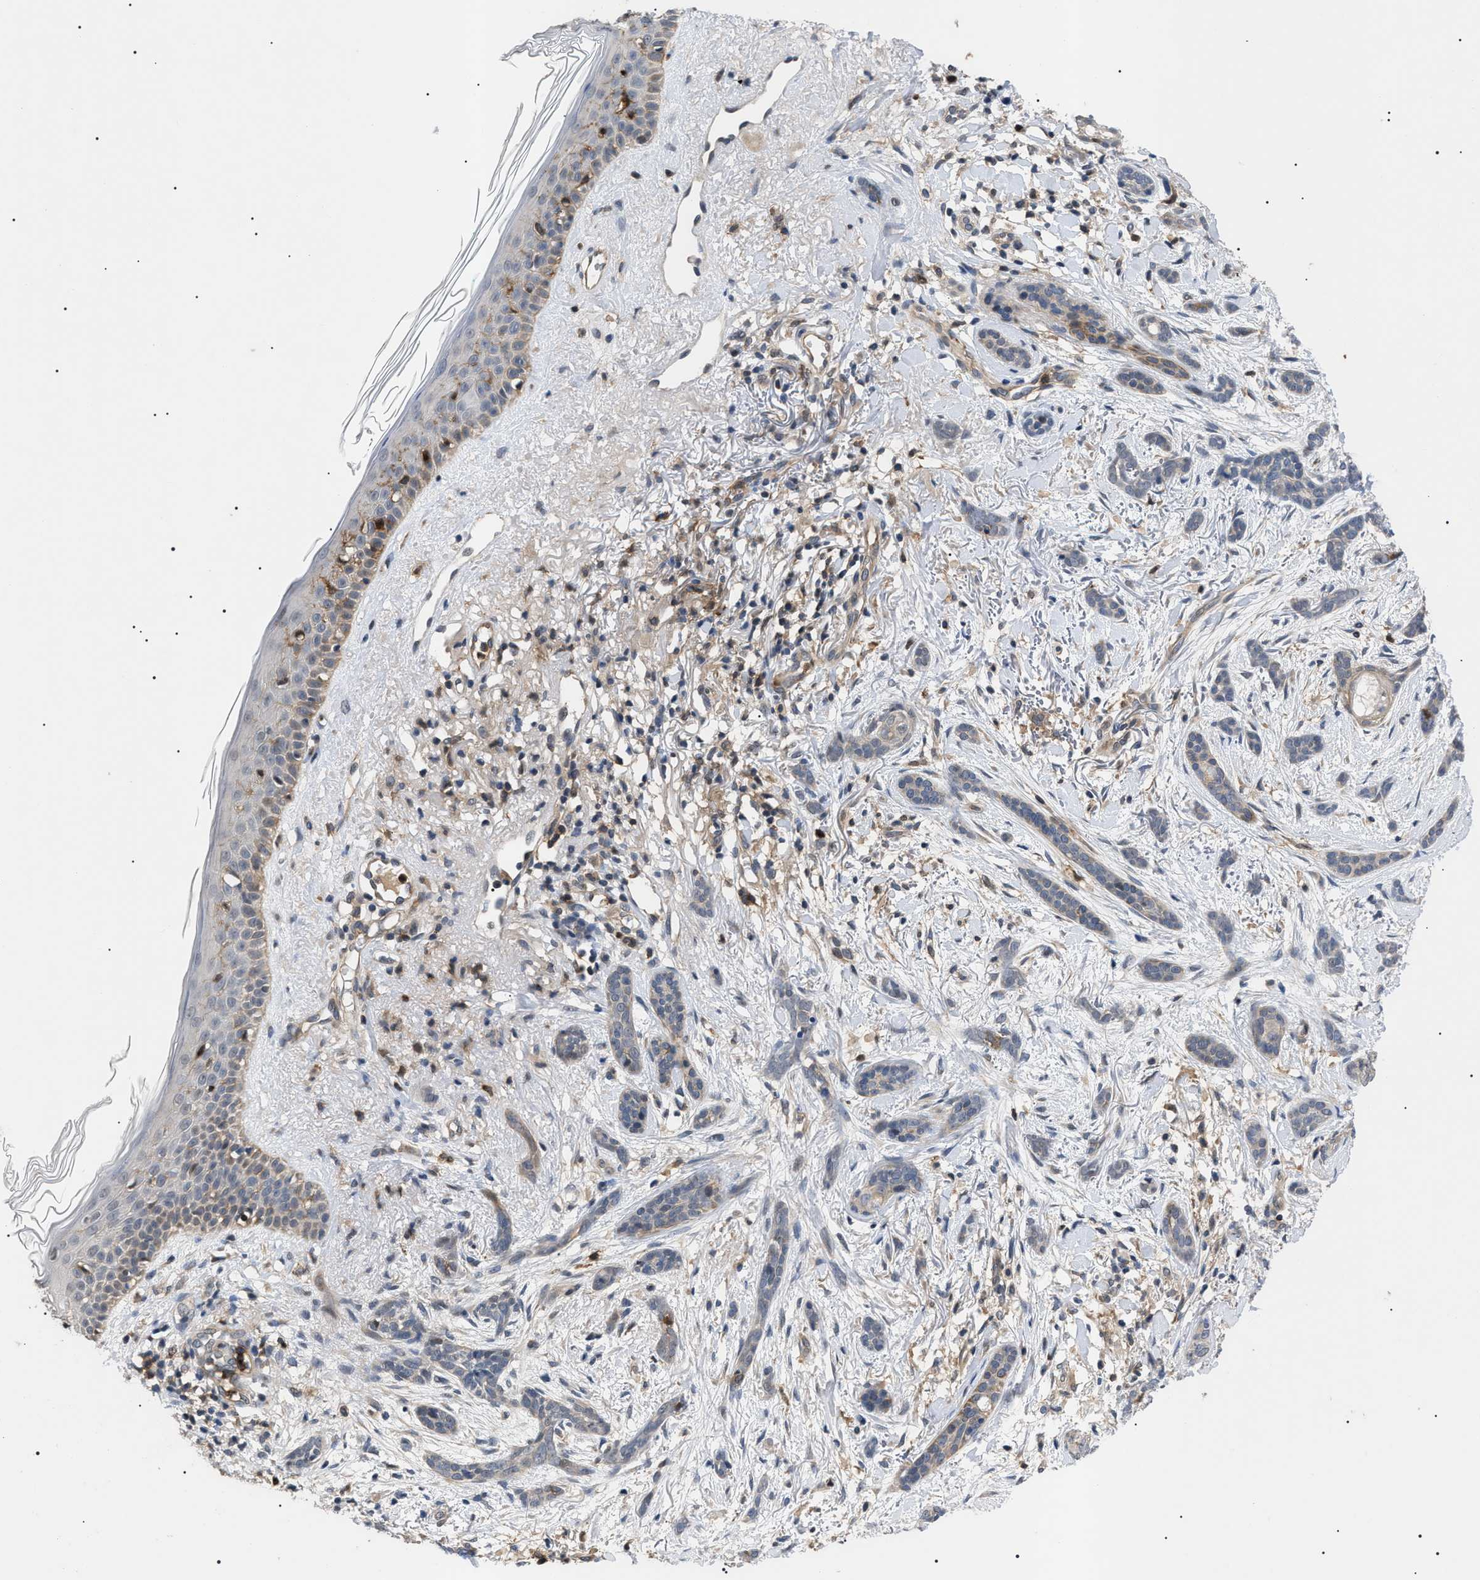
{"staining": {"intensity": "weak", "quantity": "<25%", "location": "cytoplasmic/membranous"}, "tissue": "skin cancer", "cell_type": "Tumor cells", "image_type": "cancer", "snomed": [{"axis": "morphology", "description": "Basal cell carcinoma"}, {"axis": "morphology", "description": "Adnexal tumor, benign"}, {"axis": "topography", "description": "Skin"}], "caption": "Human skin cancer stained for a protein using immunohistochemistry reveals no staining in tumor cells.", "gene": "CD300A", "patient": {"sex": "female", "age": 42}}